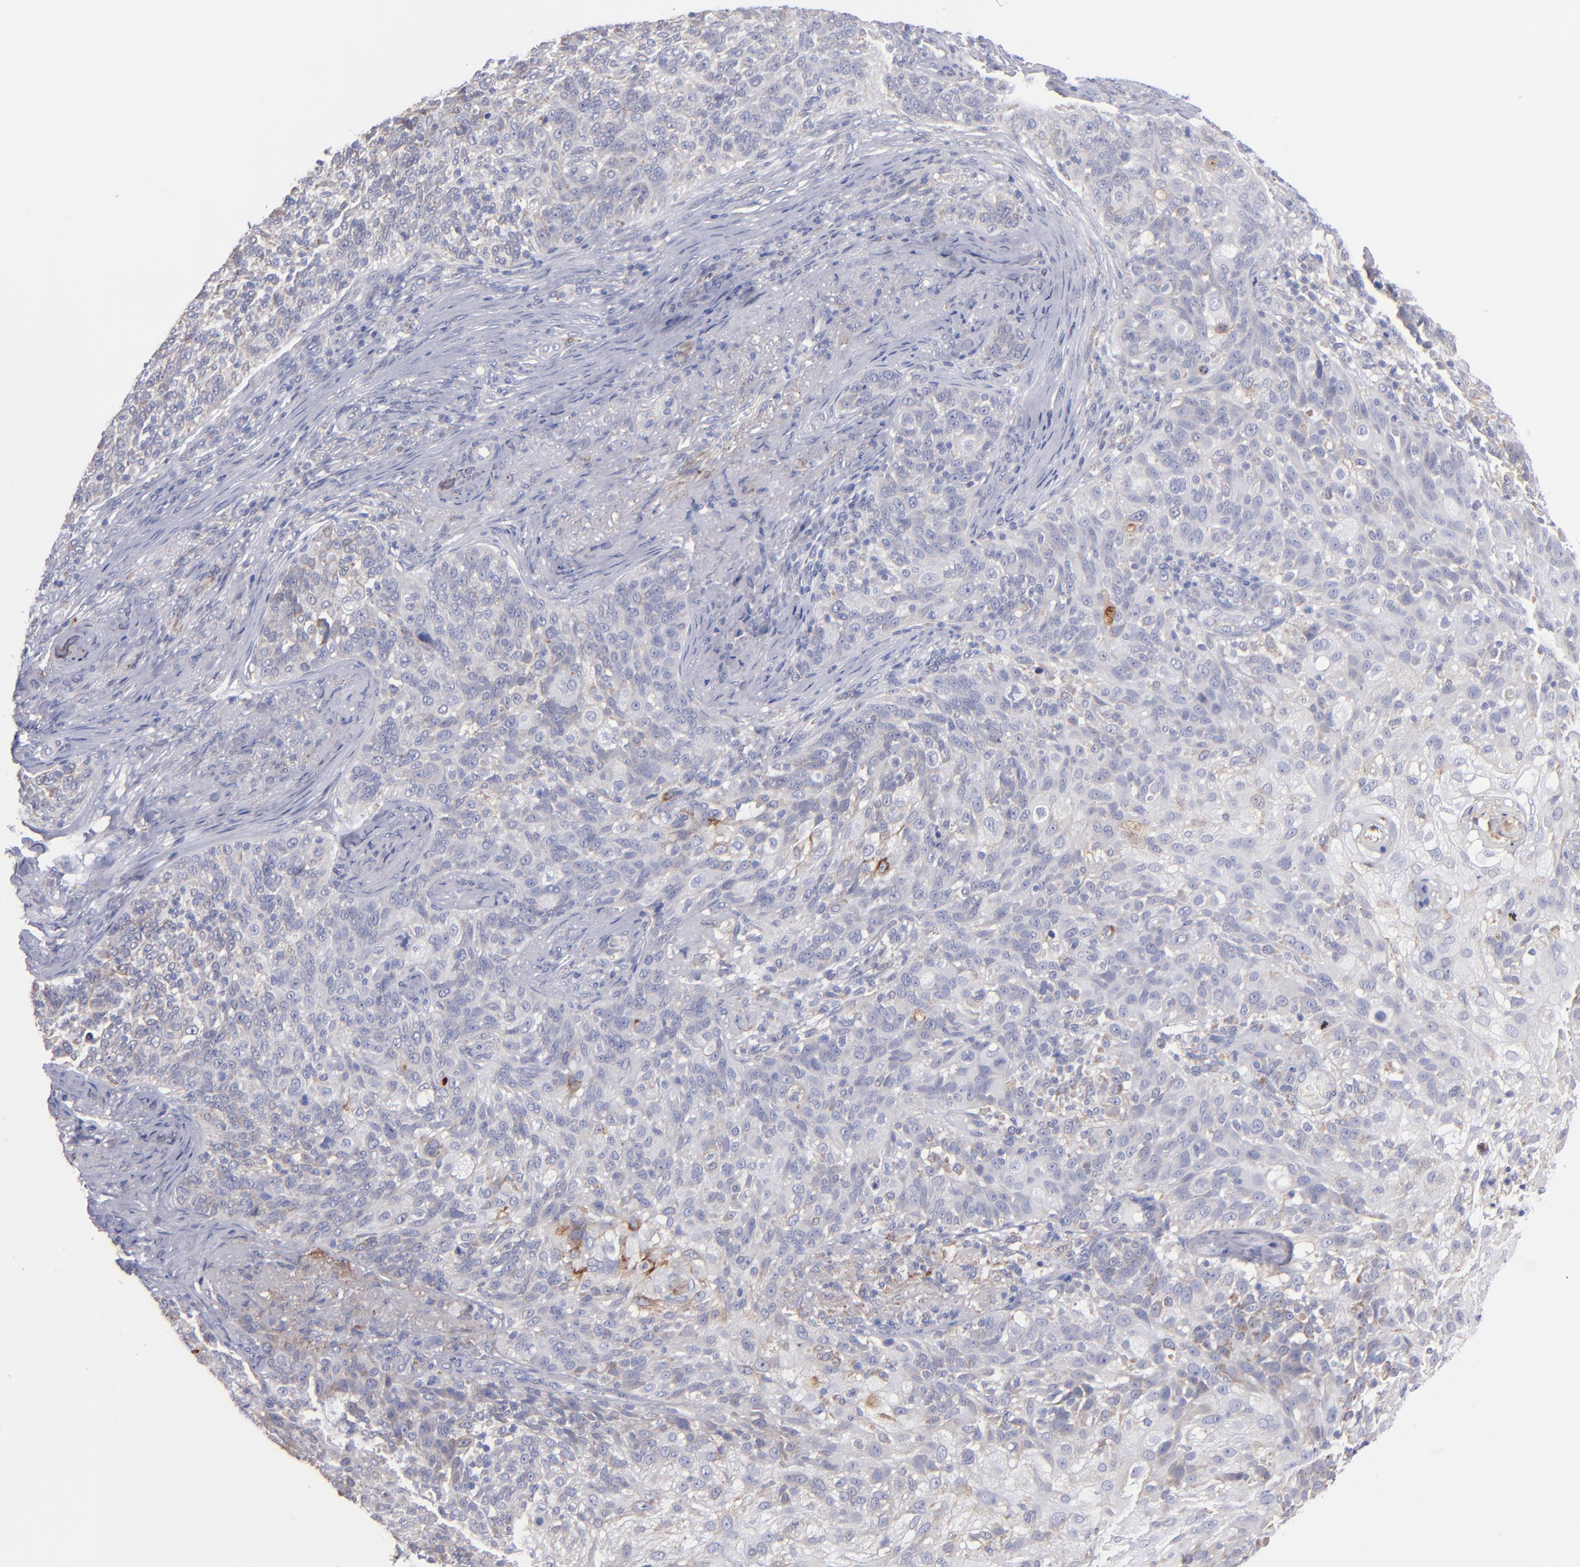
{"staining": {"intensity": "weak", "quantity": "<25%", "location": "cytoplasmic/membranous"}, "tissue": "skin cancer", "cell_type": "Tumor cells", "image_type": "cancer", "snomed": [{"axis": "morphology", "description": "Normal tissue, NOS"}, {"axis": "morphology", "description": "Squamous cell carcinoma, NOS"}, {"axis": "topography", "description": "Skin"}], "caption": "DAB (3,3'-diaminobenzidine) immunohistochemical staining of human skin cancer (squamous cell carcinoma) reveals no significant expression in tumor cells.", "gene": "MFGE8", "patient": {"sex": "female", "age": 83}}